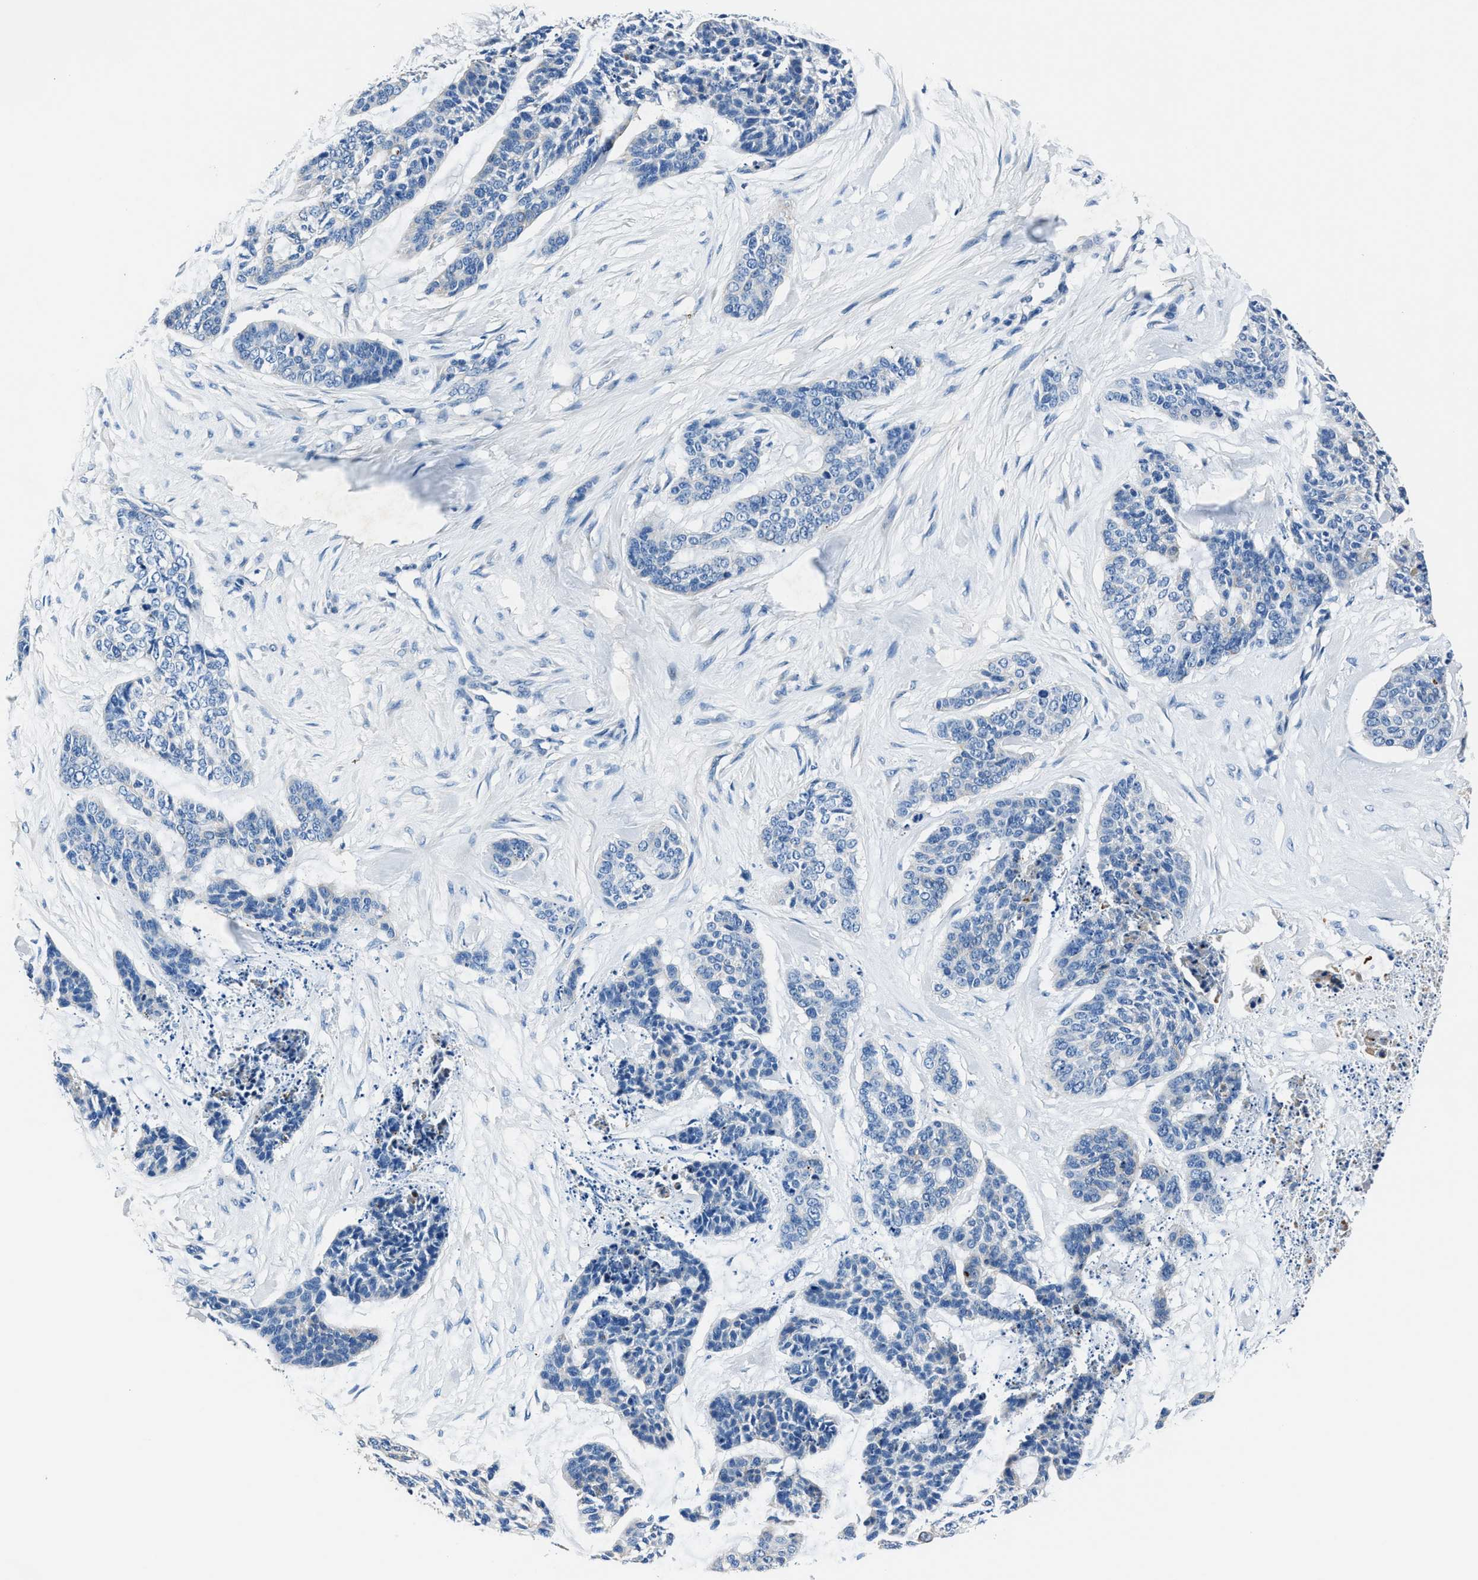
{"staining": {"intensity": "negative", "quantity": "none", "location": "none"}, "tissue": "skin cancer", "cell_type": "Tumor cells", "image_type": "cancer", "snomed": [{"axis": "morphology", "description": "Basal cell carcinoma"}, {"axis": "topography", "description": "Skin"}], "caption": "This histopathology image is of basal cell carcinoma (skin) stained with immunohistochemistry (IHC) to label a protein in brown with the nuclei are counter-stained blue. There is no expression in tumor cells.", "gene": "NACAD", "patient": {"sex": "female", "age": 64}}